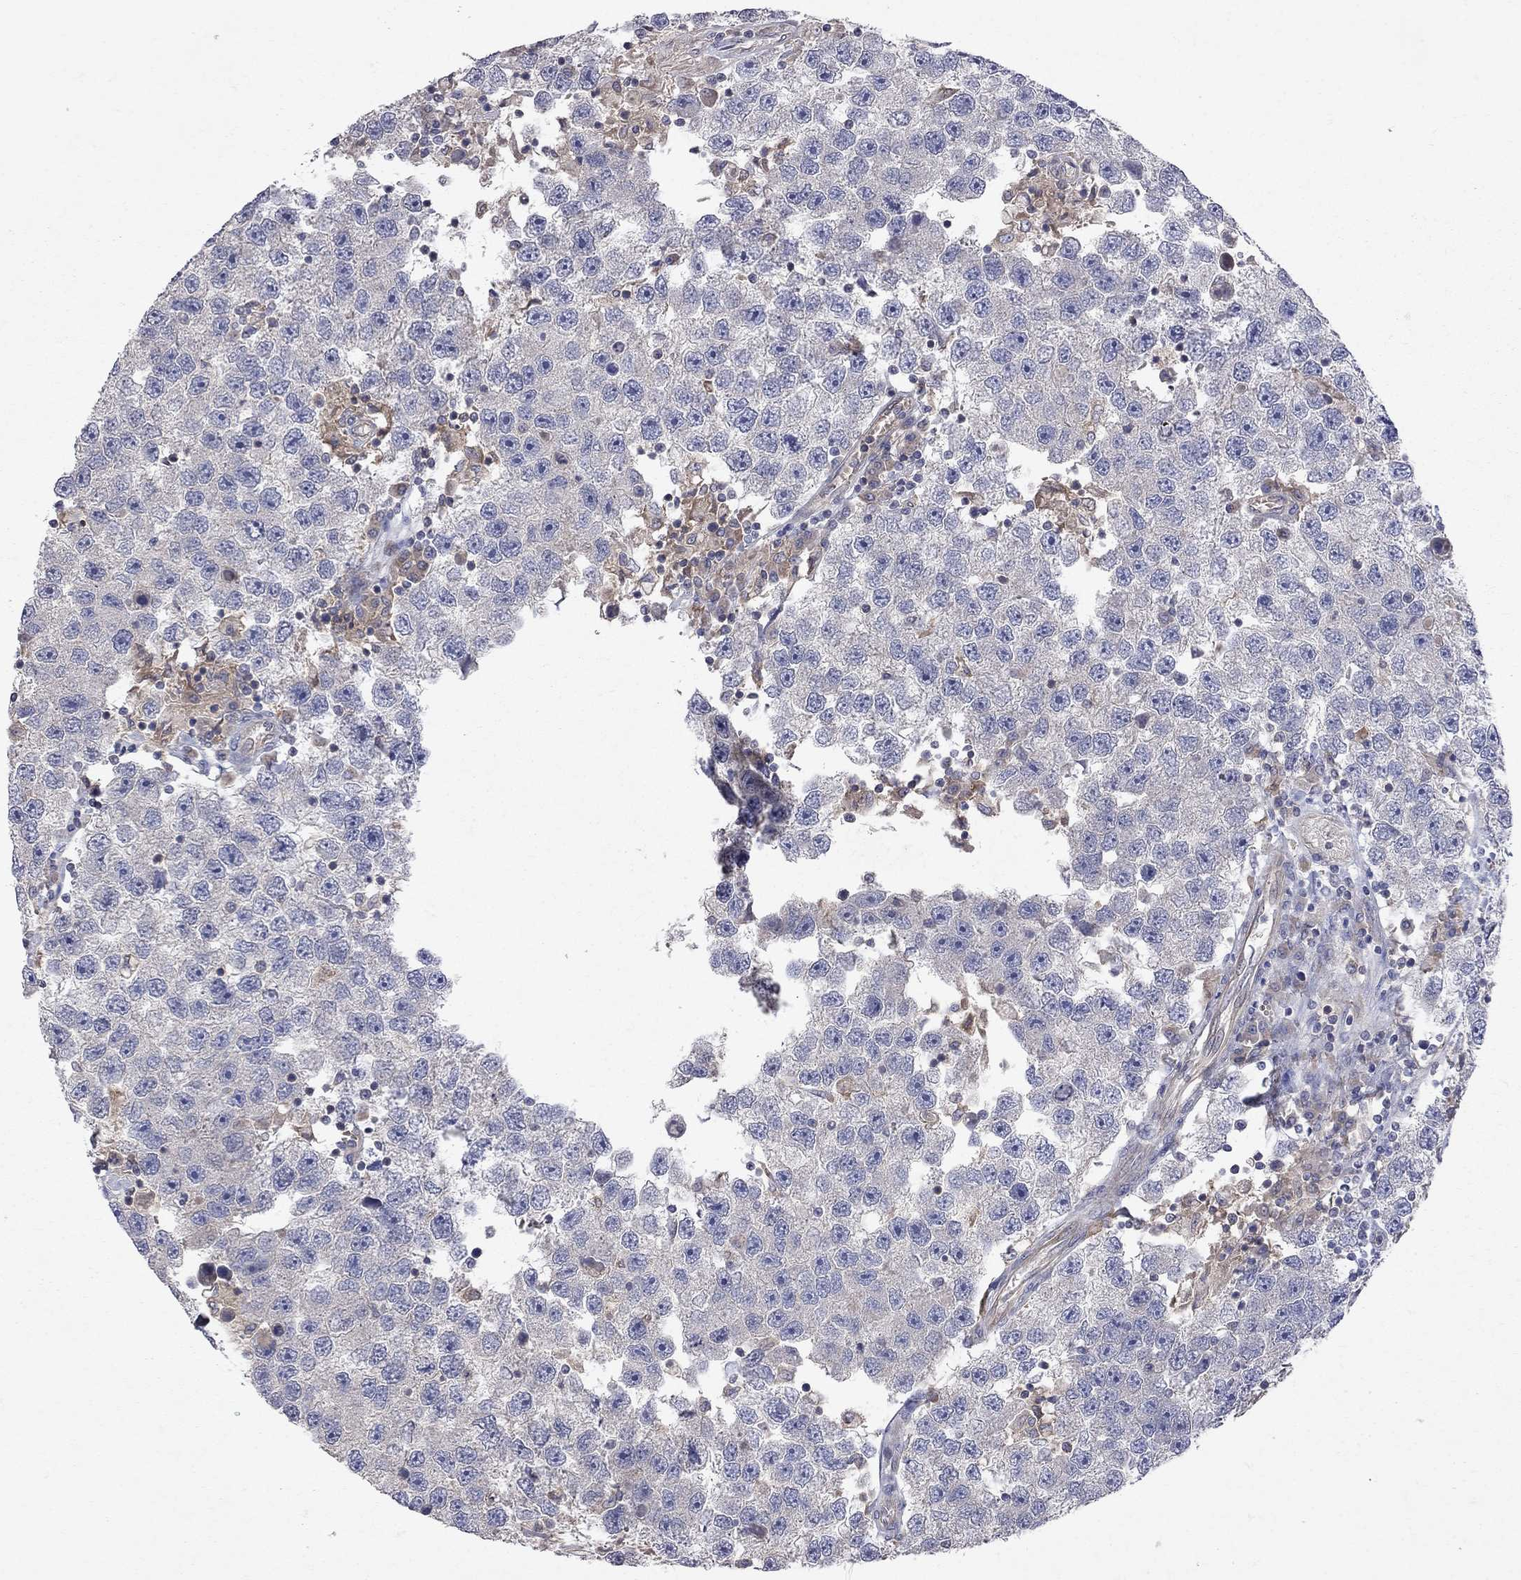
{"staining": {"intensity": "negative", "quantity": "none", "location": "none"}, "tissue": "testis cancer", "cell_type": "Tumor cells", "image_type": "cancer", "snomed": [{"axis": "morphology", "description": "Seminoma, NOS"}, {"axis": "topography", "description": "Testis"}], "caption": "The immunohistochemistry (IHC) photomicrograph has no significant expression in tumor cells of testis cancer (seminoma) tissue.", "gene": "ABI3", "patient": {"sex": "male", "age": 26}}